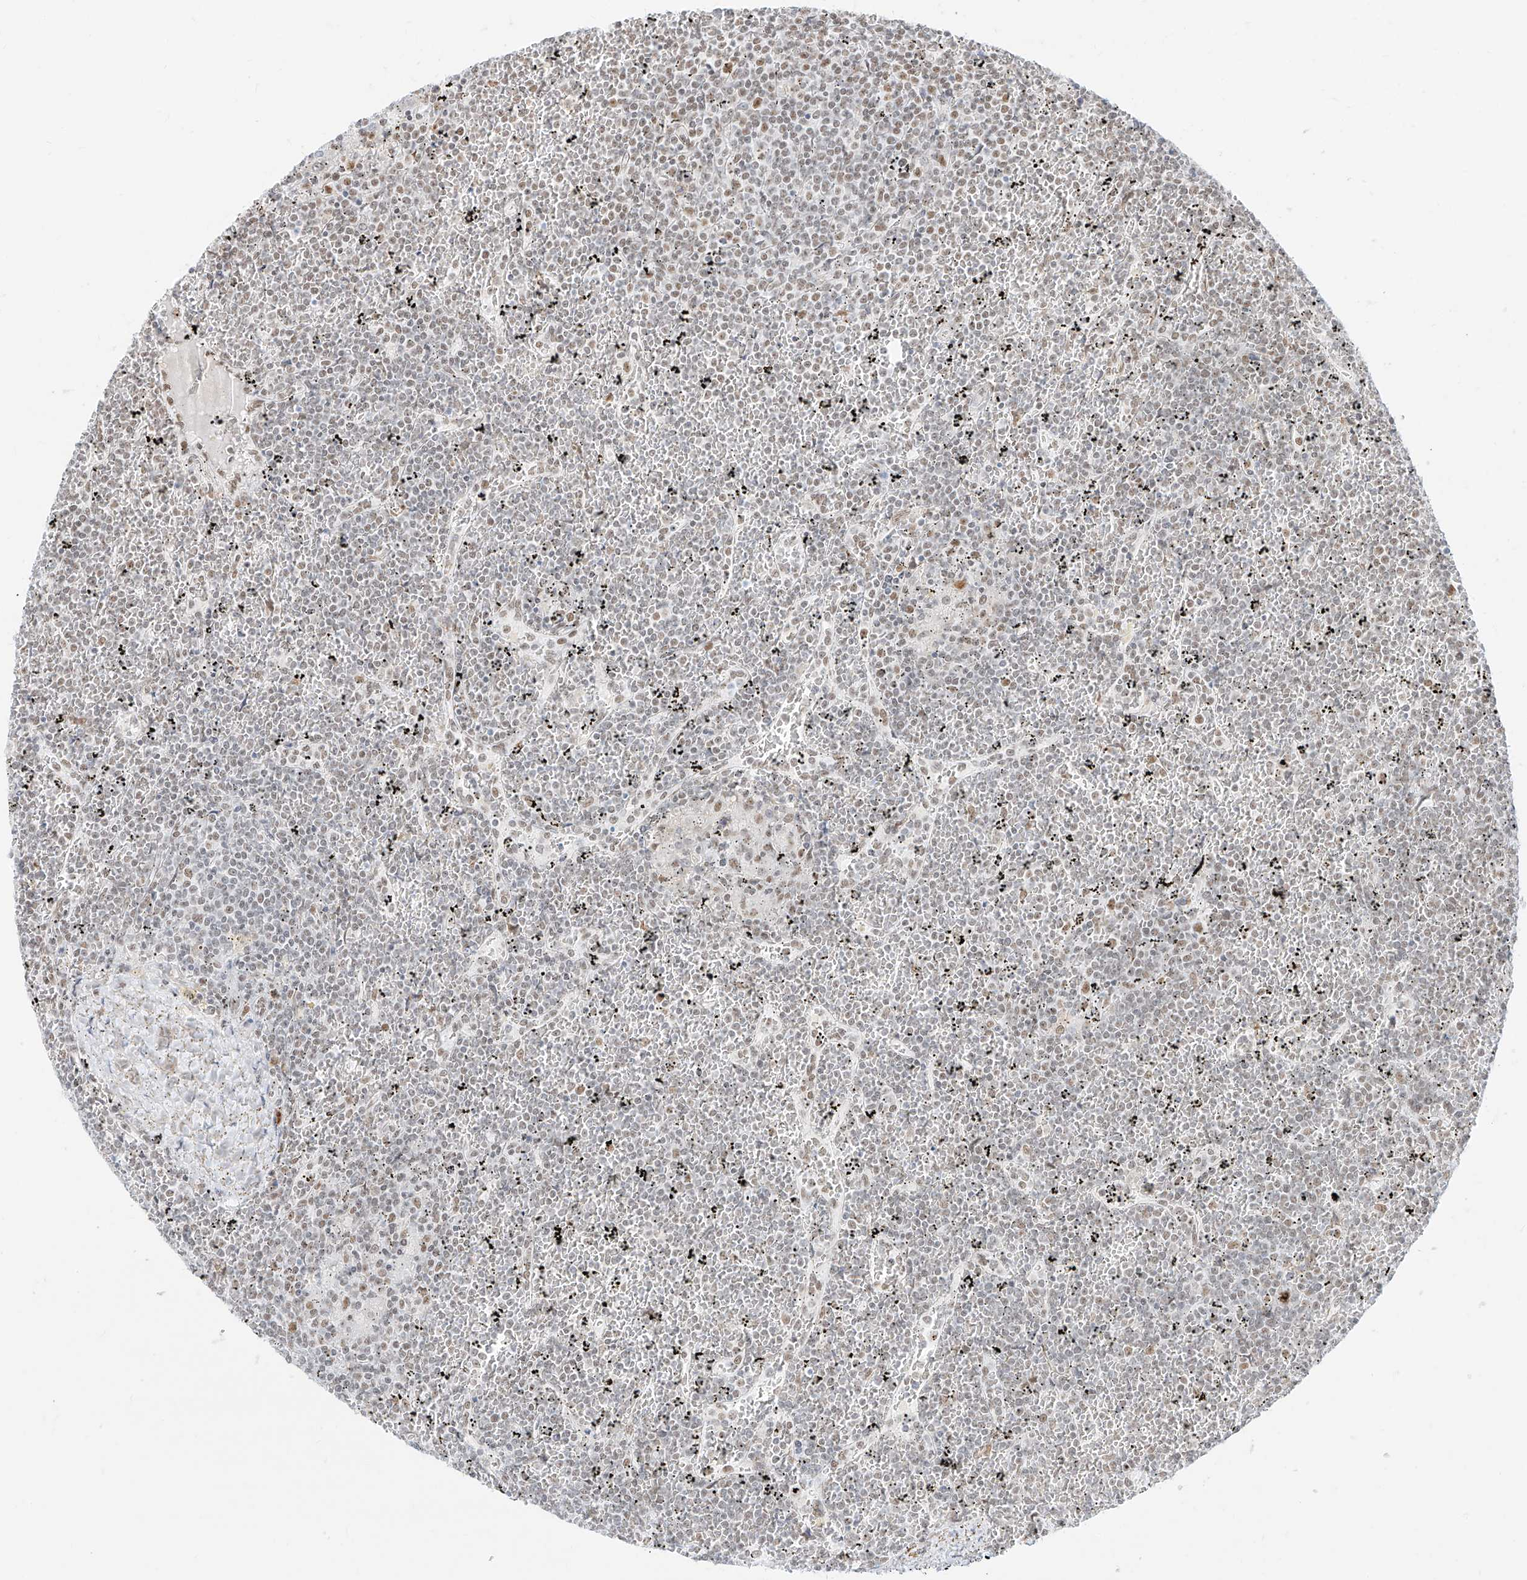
{"staining": {"intensity": "weak", "quantity": "<25%", "location": "nuclear"}, "tissue": "lymphoma", "cell_type": "Tumor cells", "image_type": "cancer", "snomed": [{"axis": "morphology", "description": "Malignant lymphoma, non-Hodgkin's type, Low grade"}, {"axis": "topography", "description": "Spleen"}], "caption": "Lymphoma stained for a protein using immunohistochemistry (IHC) demonstrates no positivity tumor cells.", "gene": "SUPT5H", "patient": {"sex": "female", "age": 19}}